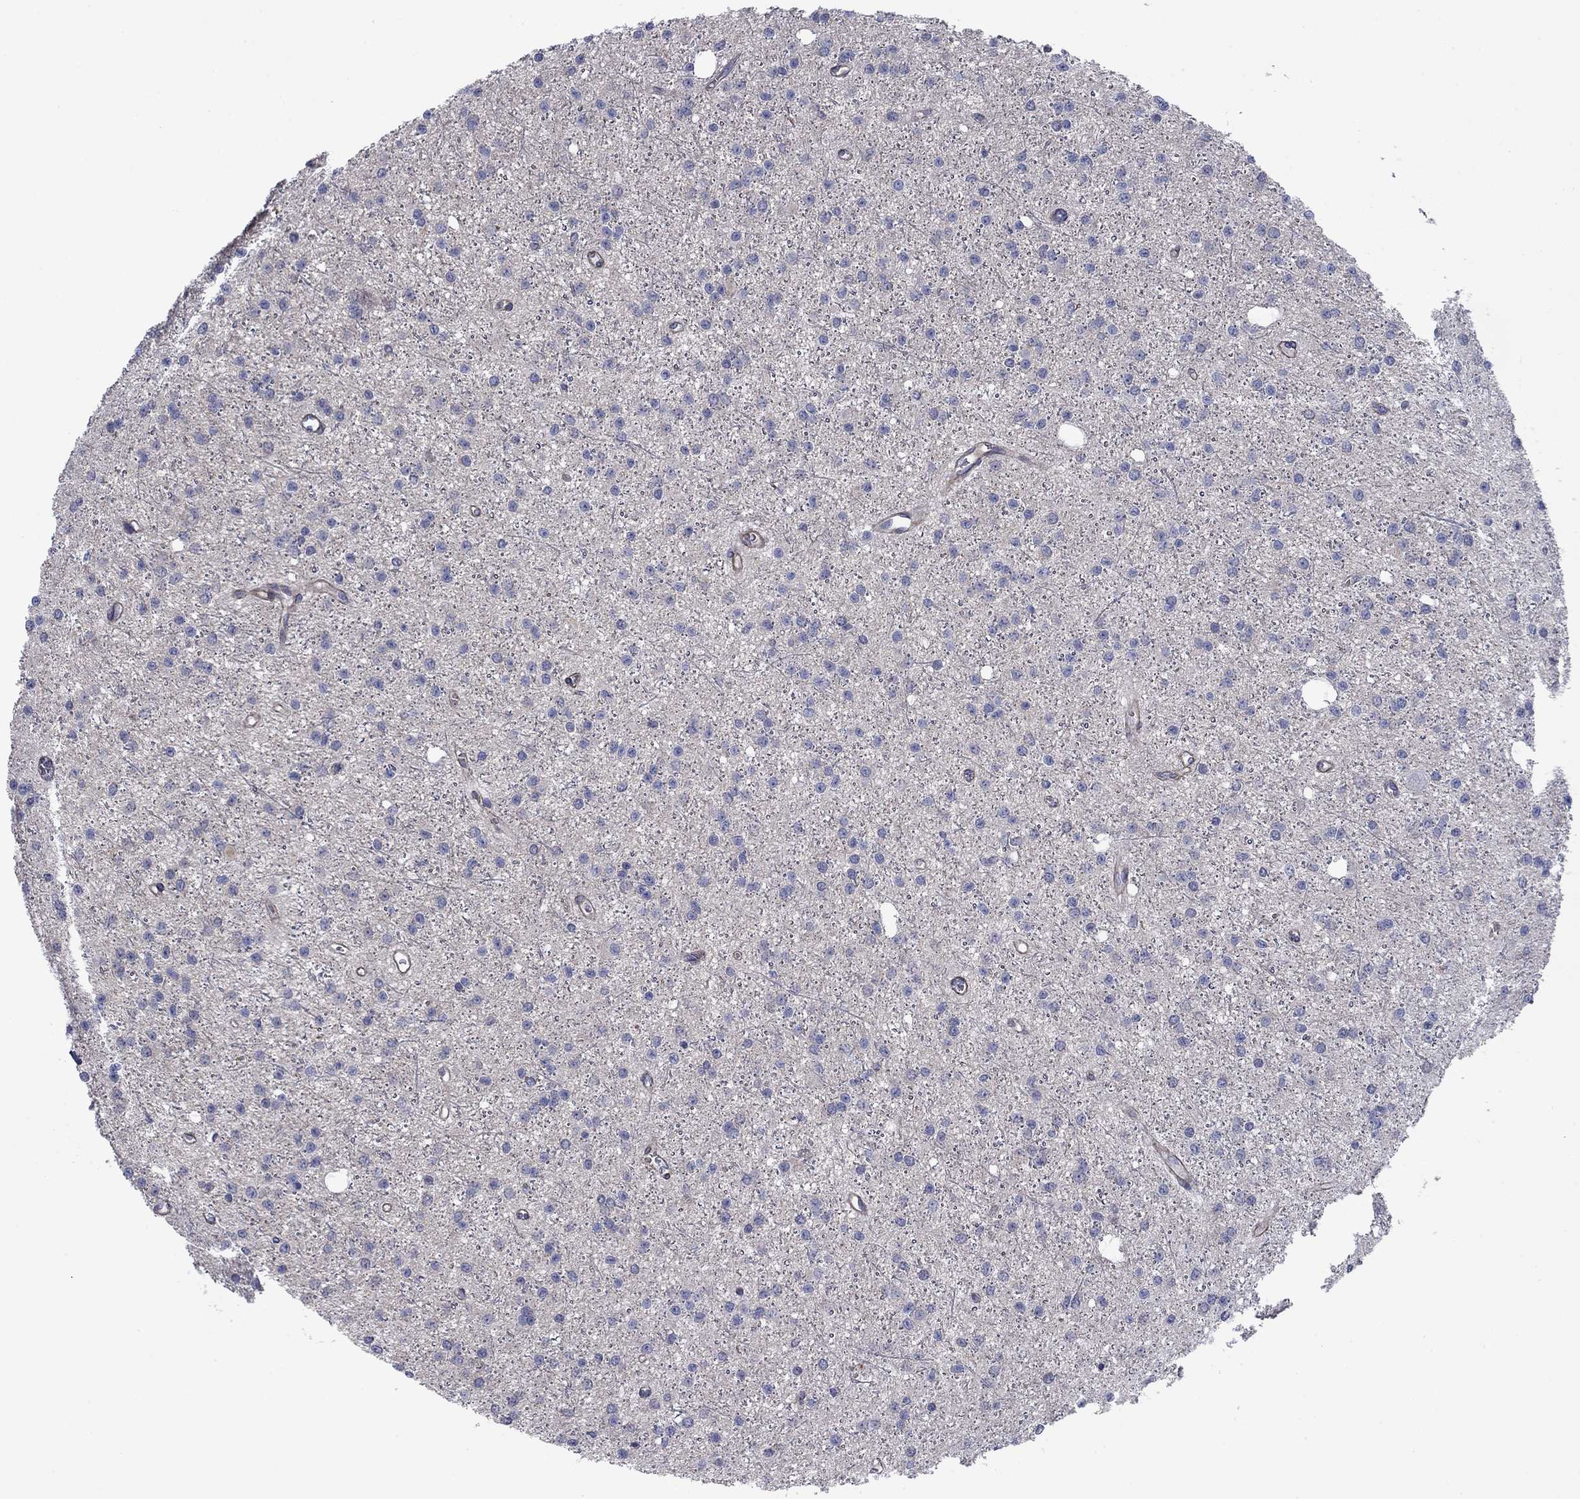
{"staining": {"intensity": "negative", "quantity": "none", "location": "none"}, "tissue": "glioma", "cell_type": "Tumor cells", "image_type": "cancer", "snomed": [{"axis": "morphology", "description": "Glioma, malignant, Low grade"}, {"axis": "topography", "description": "Brain"}], "caption": "Immunohistochemistry (IHC) of low-grade glioma (malignant) displays no staining in tumor cells.", "gene": "PSD4", "patient": {"sex": "male", "age": 27}}